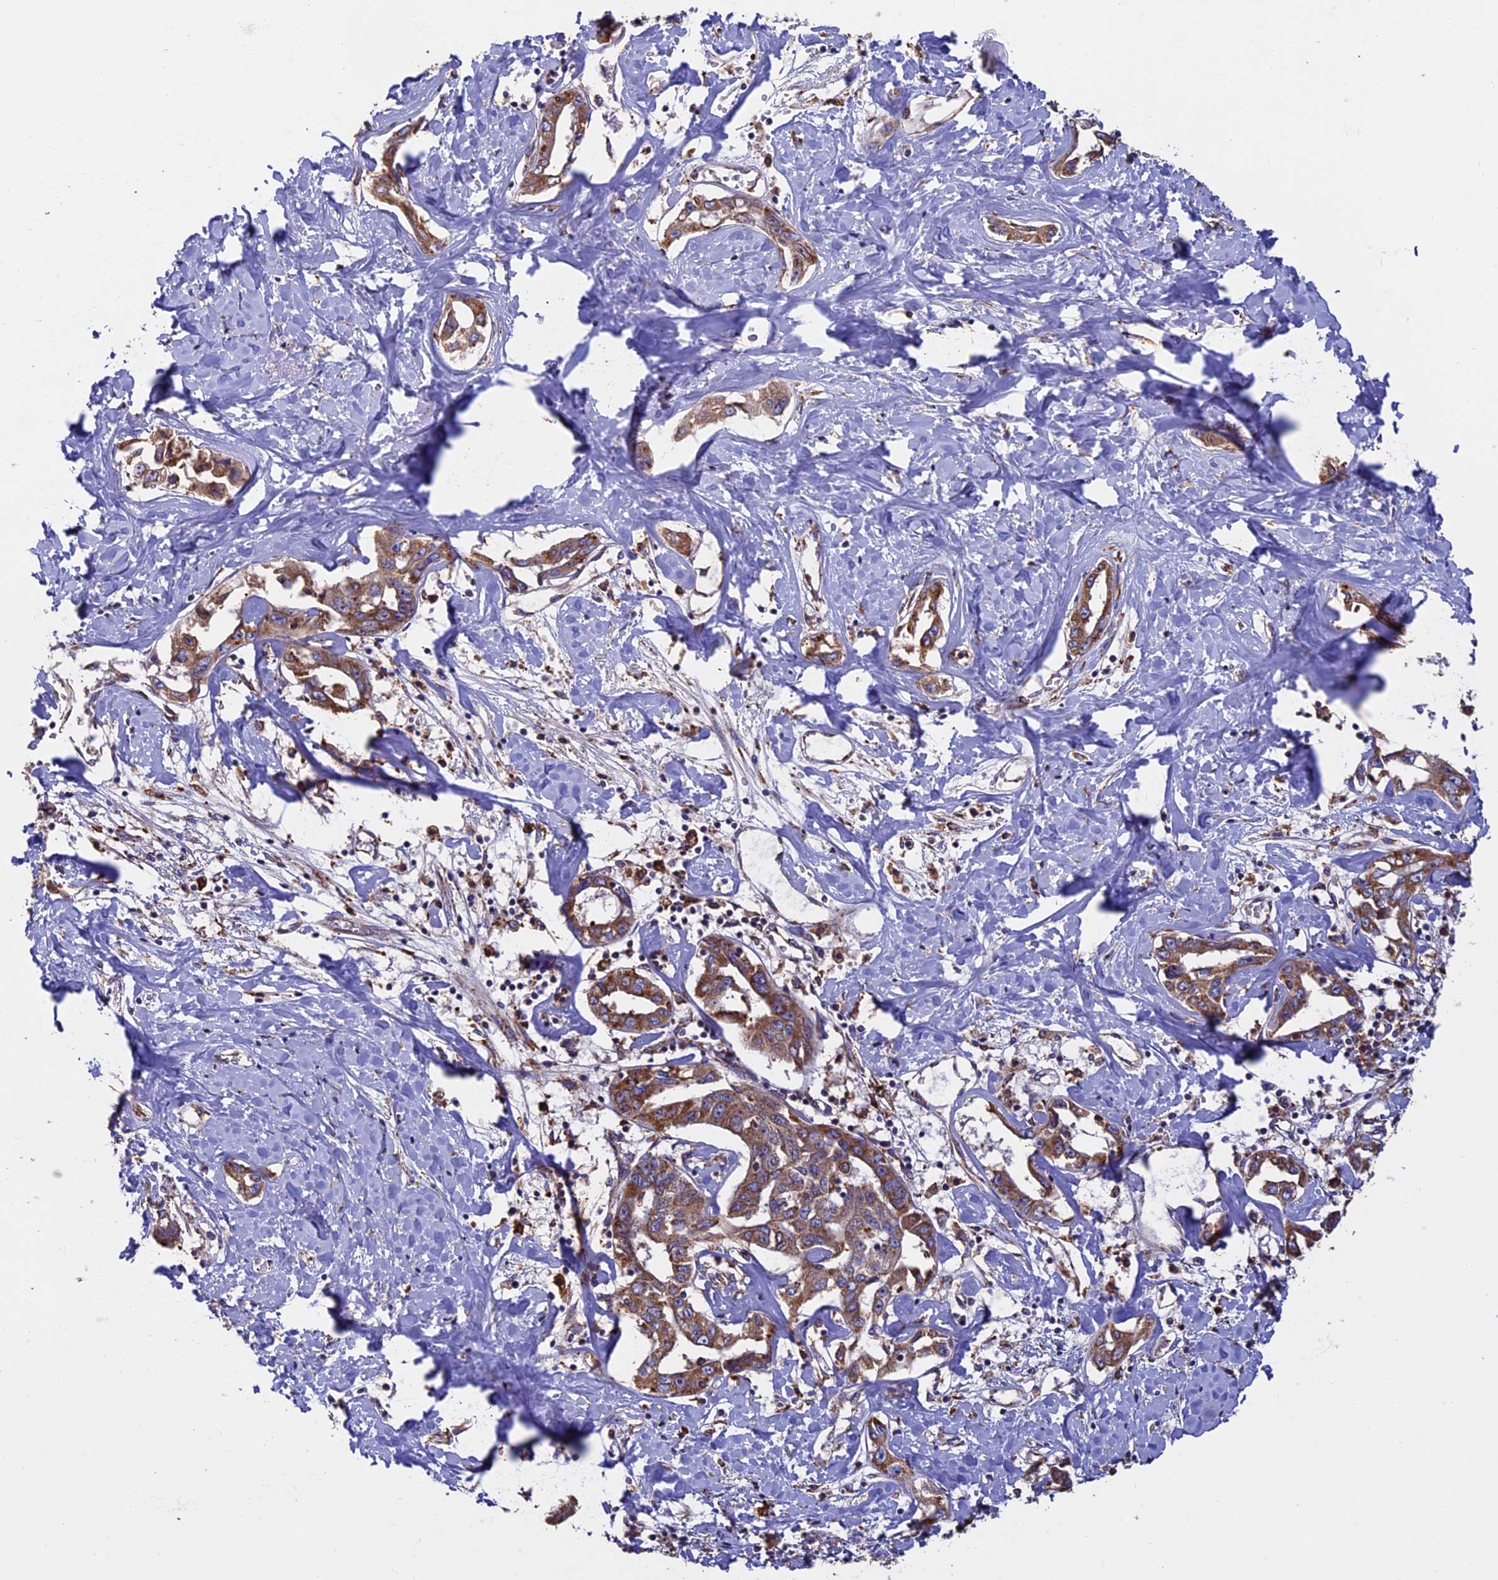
{"staining": {"intensity": "moderate", "quantity": ">75%", "location": "cytoplasmic/membranous"}, "tissue": "liver cancer", "cell_type": "Tumor cells", "image_type": "cancer", "snomed": [{"axis": "morphology", "description": "Cholangiocarcinoma"}, {"axis": "topography", "description": "Liver"}], "caption": "Human liver cancer stained with a brown dye displays moderate cytoplasmic/membranous positive positivity in about >75% of tumor cells.", "gene": "BTBD3", "patient": {"sex": "male", "age": 59}}